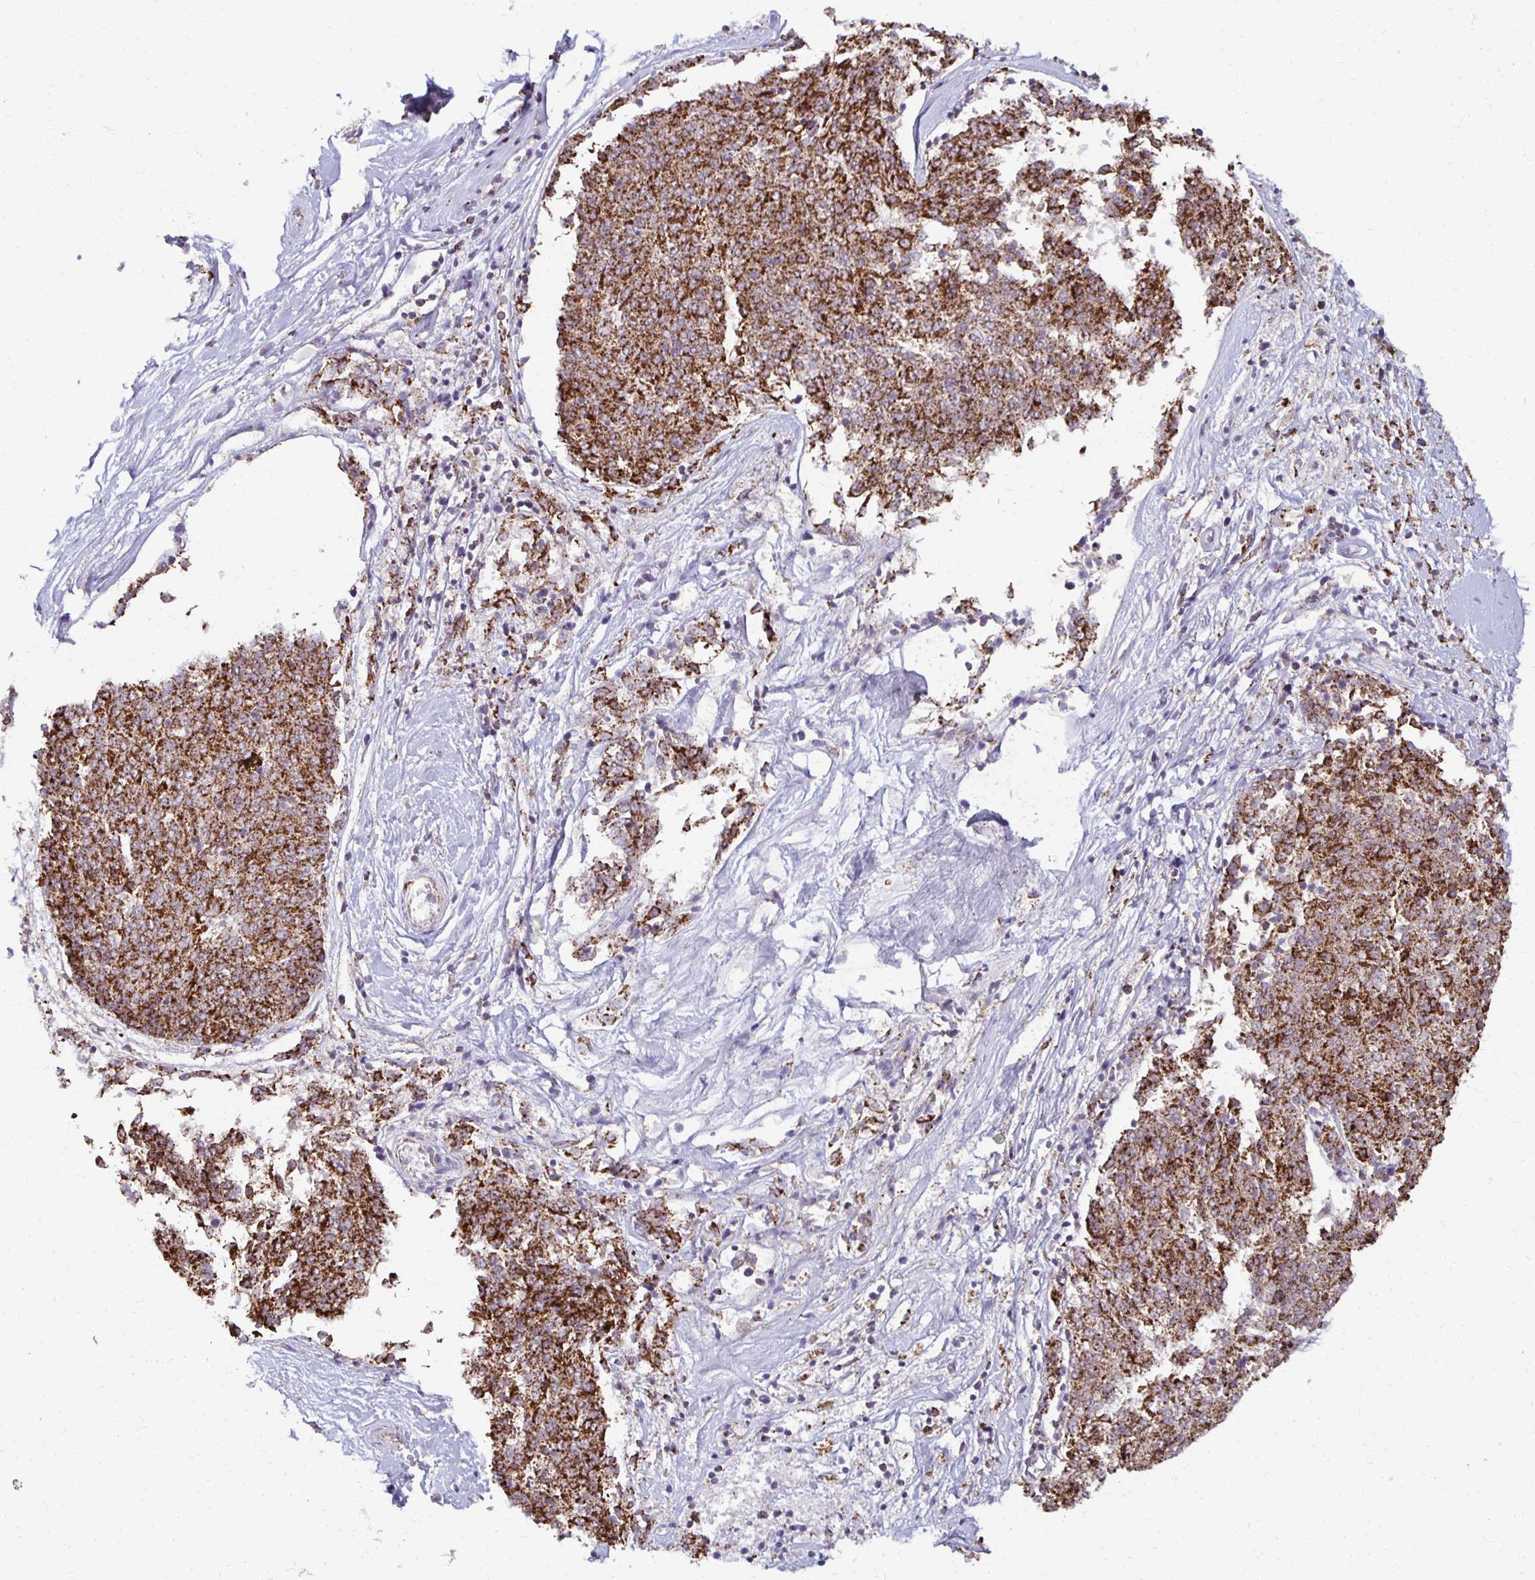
{"staining": {"intensity": "strong", "quantity": ">75%", "location": "cytoplasmic/membranous"}, "tissue": "melanoma", "cell_type": "Tumor cells", "image_type": "cancer", "snomed": [{"axis": "morphology", "description": "Malignant melanoma, NOS"}, {"axis": "topography", "description": "Skin"}], "caption": "Immunohistochemistry (IHC) staining of malignant melanoma, which reveals high levels of strong cytoplasmic/membranous positivity in about >75% of tumor cells indicating strong cytoplasmic/membranous protein expression. The staining was performed using DAB (brown) for protein detection and nuclei were counterstained in hematoxylin (blue).", "gene": "IER3", "patient": {"sex": "female", "age": 72}}